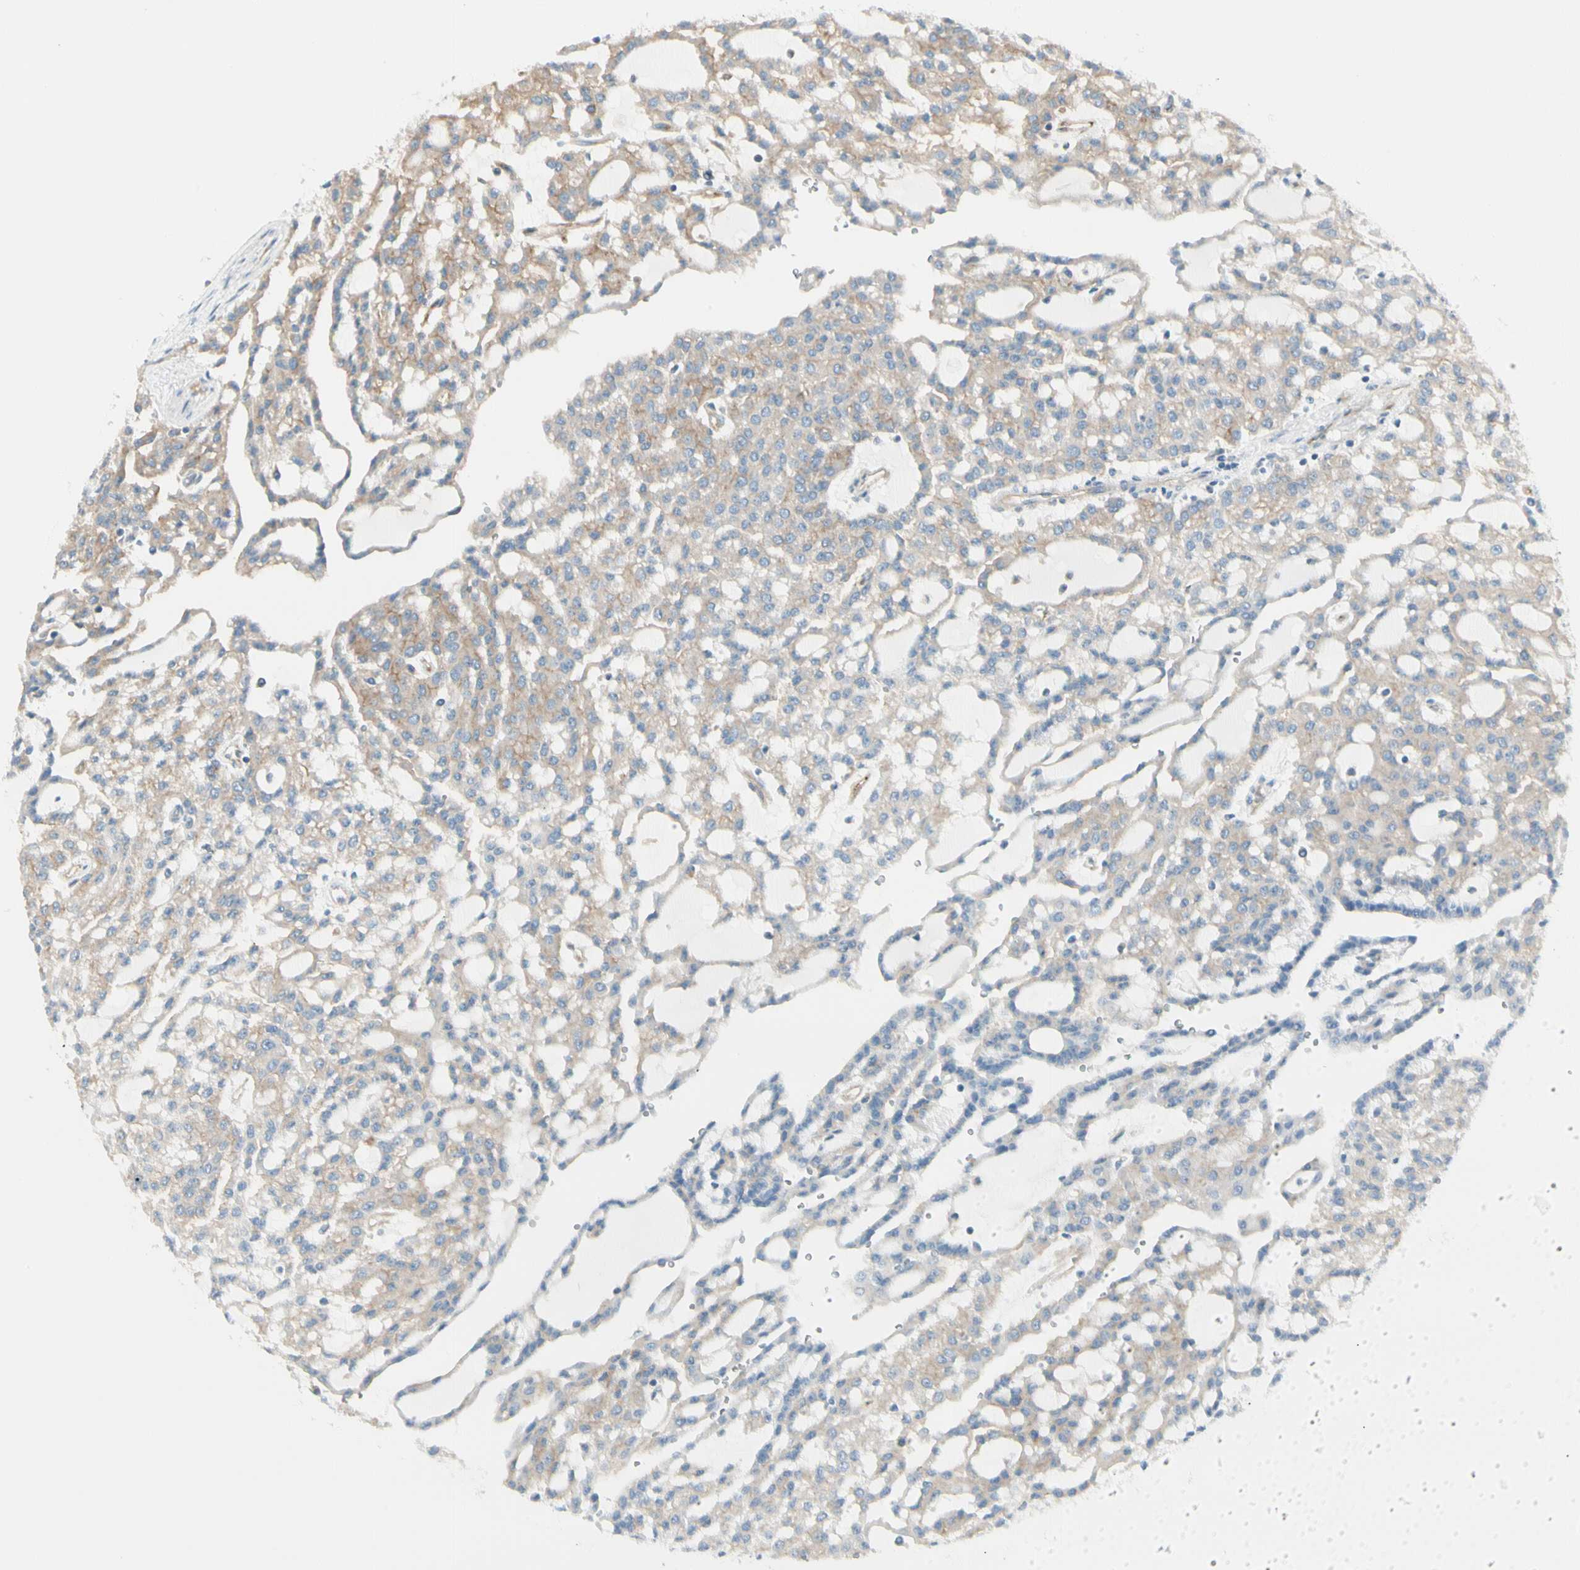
{"staining": {"intensity": "weak", "quantity": ">75%", "location": "cytoplasmic/membranous"}, "tissue": "renal cancer", "cell_type": "Tumor cells", "image_type": "cancer", "snomed": [{"axis": "morphology", "description": "Adenocarcinoma, NOS"}, {"axis": "topography", "description": "Kidney"}], "caption": "A brown stain highlights weak cytoplasmic/membranous expression of a protein in human renal cancer tumor cells.", "gene": "AGFG1", "patient": {"sex": "male", "age": 63}}